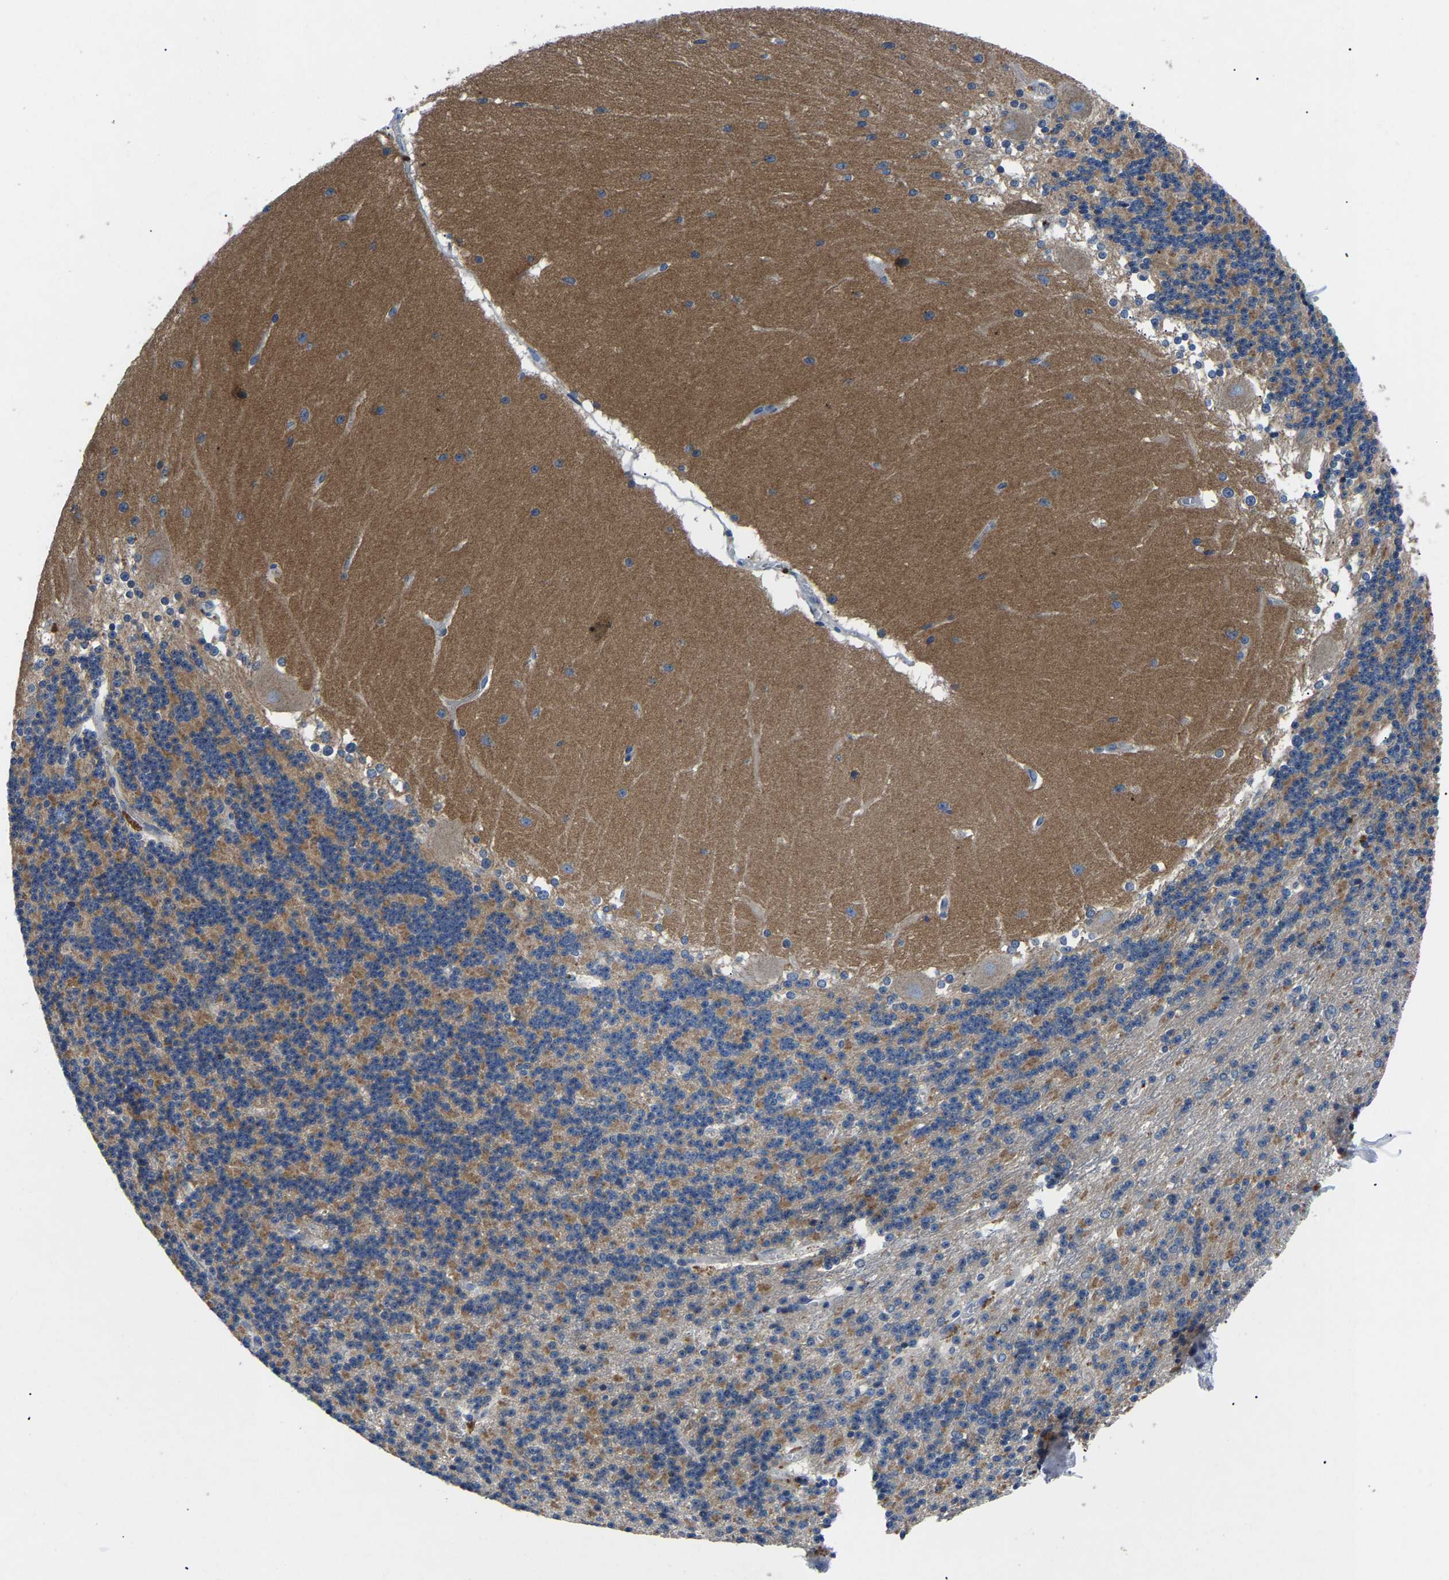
{"staining": {"intensity": "moderate", "quantity": "<25%", "location": "cytoplasmic/membranous"}, "tissue": "cerebellum", "cell_type": "Cells in granular layer", "image_type": "normal", "snomed": [{"axis": "morphology", "description": "Normal tissue, NOS"}, {"axis": "topography", "description": "Cerebellum"}], "caption": "Cells in granular layer show low levels of moderate cytoplasmic/membranous positivity in approximately <25% of cells in unremarkable human cerebellum. (DAB IHC, brown staining for protein, blue staining for nuclei).", "gene": "TOR1B", "patient": {"sex": "female", "age": 19}}